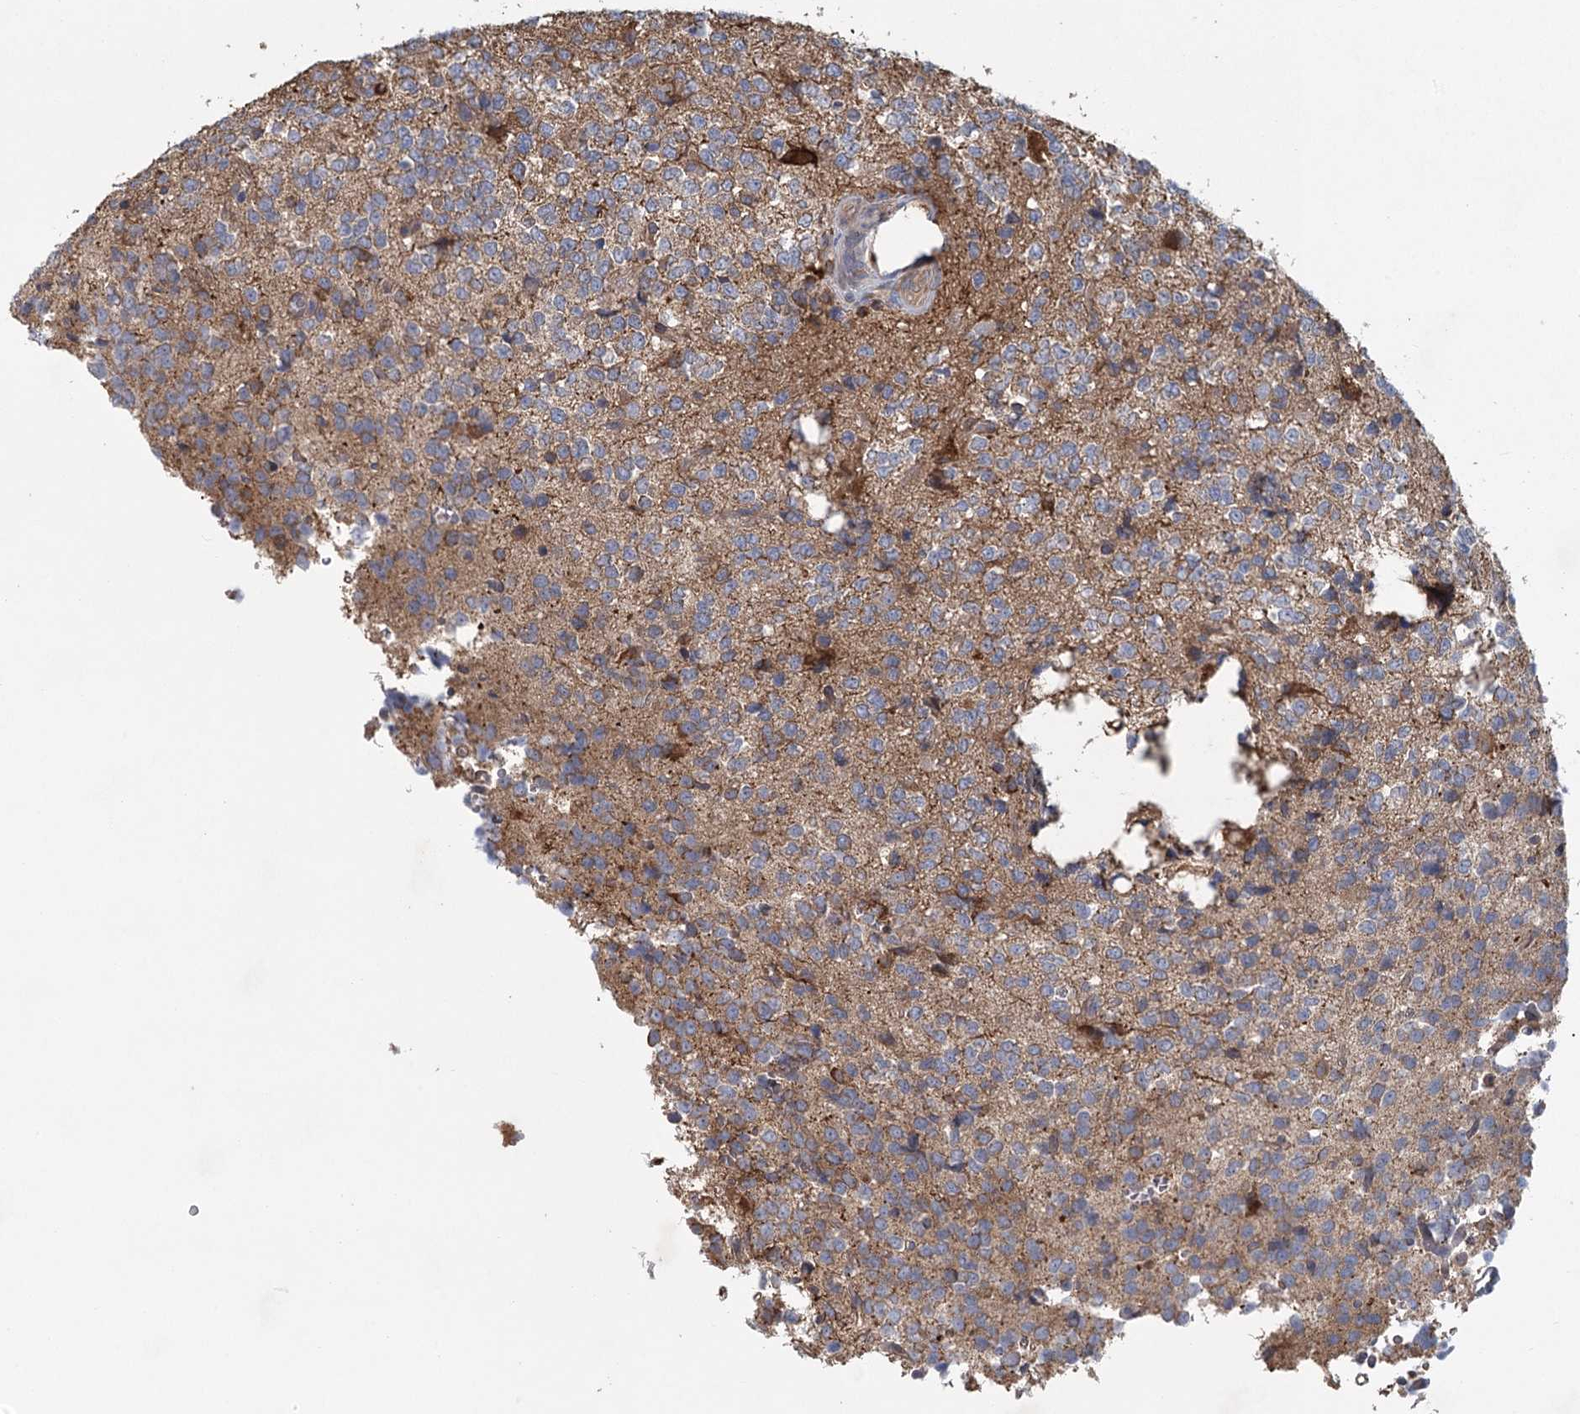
{"staining": {"intensity": "negative", "quantity": "none", "location": "none"}, "tissue": "glioma", "cell_type": "Tumor cells", "image_type": "cancer", "snomed": [{"axis": "morphology", "description": "Glioma, malignant, High grade"}, {"axis": "topography", "description": "Brain"}], "caption": "High power microscopy image of an immunohistochemistry image of malignant high-grade glioma, revealing no significant expression in tumor cells.", "gene": "PLEKHA7", "patient": {"sex": "female", "age": 62}}